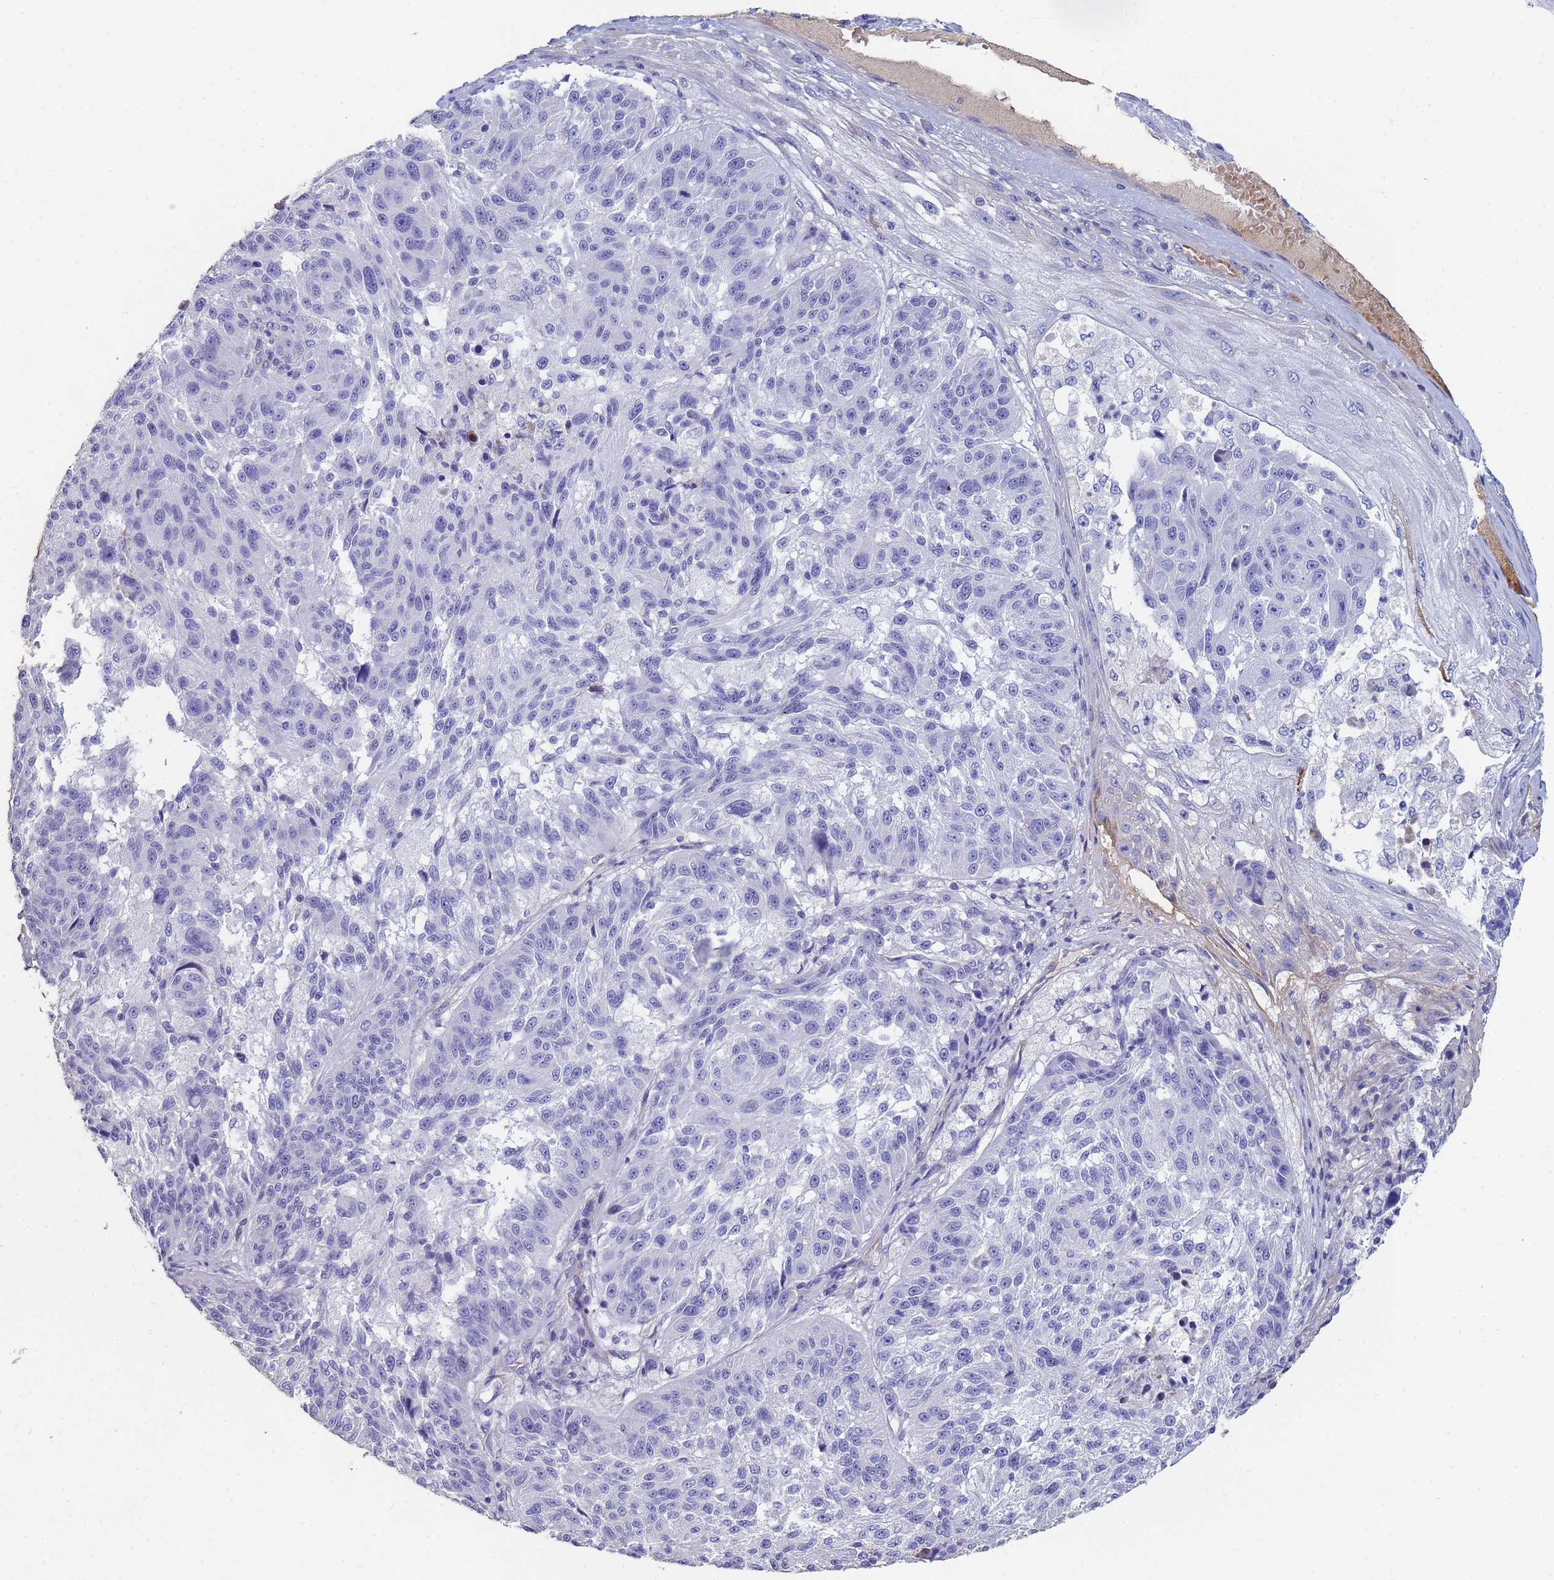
{"staining": {"intensity": "negative", "quantity": "none", "location": "none"}, "tissue": "melanoma", "cell_type": "Tumor cells", "image_type": "cancer", "snomed": [{"axis": "morphology", "description": "Malignant melanoma, NOS"}, {"axis": "topography", "description": "Skin"}], "caption": "Tumor cells are negative for brown protein staining in melanoma.", "gene": "ABCA8", "patient": {"sex": "male", "age": 53}}